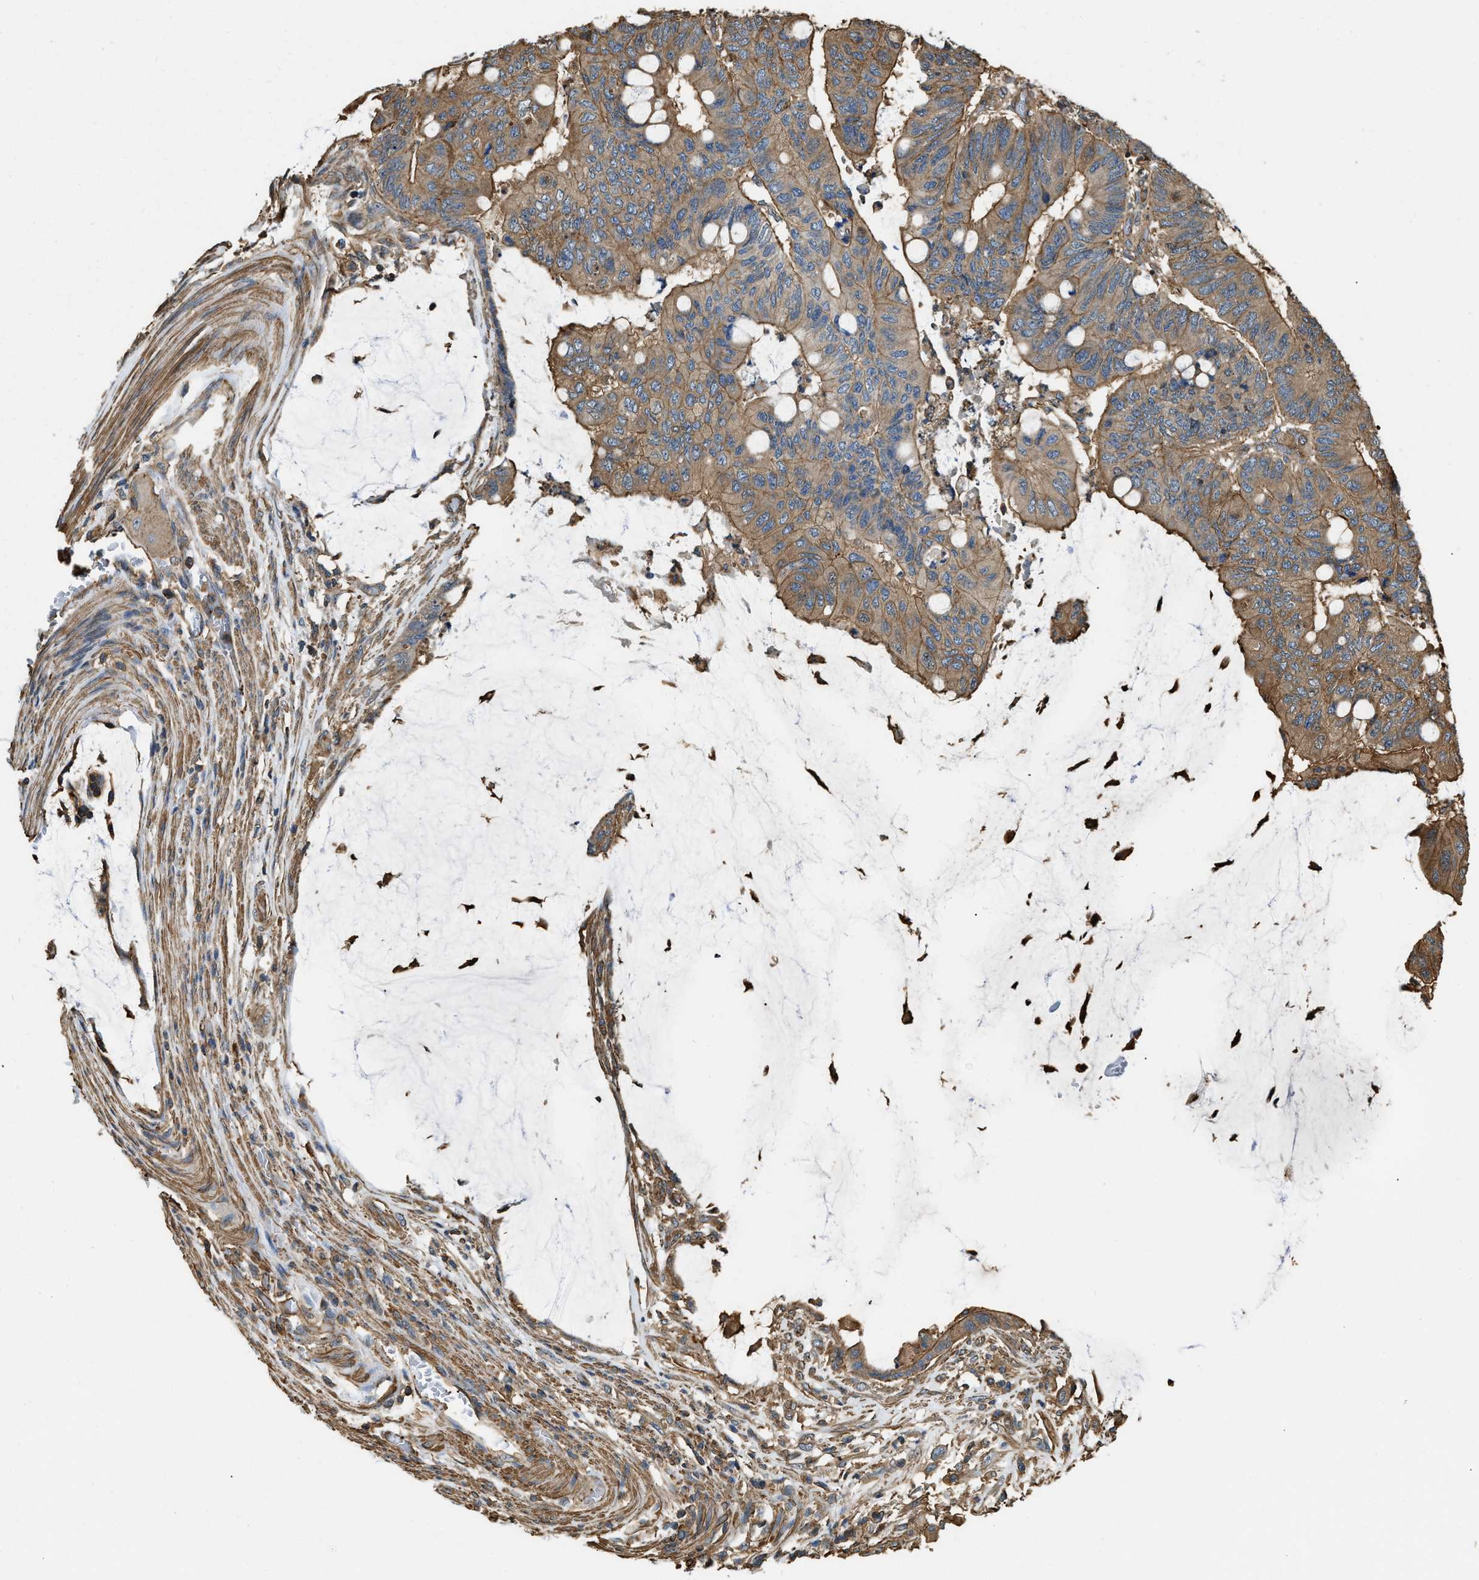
{"staining": {"intensity": "moderate", "quantity": ">75%", "location": "cytoplasmic/membranous"}, "tissue": "colorectal cancer", "cell_type": "Tumor cells", "image_type": "cancer", "snomed": [{"axis": "morphology", "description": "Normal tissue, NOS"}, {"axis": "morphology", "description": "Adenocarcinoma, NOS"}, {"axis": "topography", "description": "Rectum"}], "caption": "DAB immunohistochemical staining of colorectal cancer demonstrates moderate cytoplasmic/membranous protein expression in about >75% of tumor cells.", "gene": "YARS1", "patient": {"sex": "male", "age": 92}}